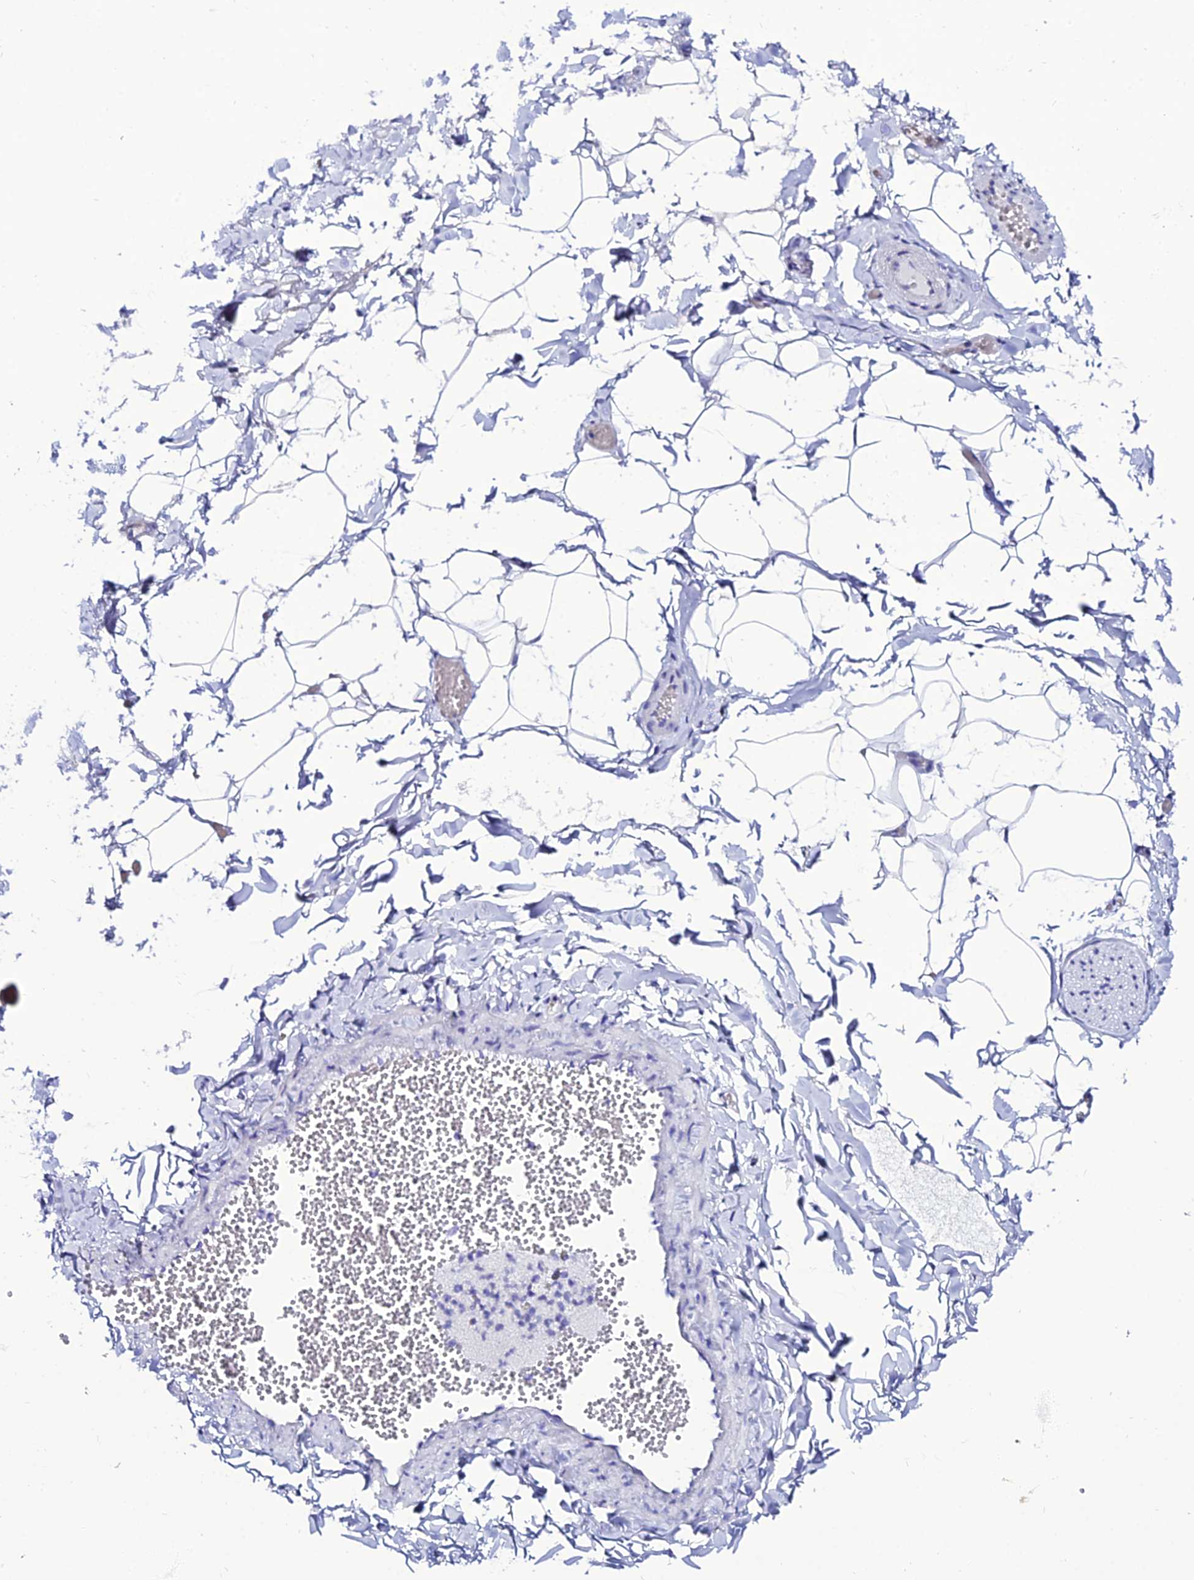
{"staining": {"intensity": "negative", "quantity": "none", "location": "none"}, "tissue": "adipose tissue", "cell_type": "Adipocytes", "image_type": "normal", "snomed": [{"axis": "morphology", "description": "Normal tissue, NOS"}, {"axis": "topography", "description": "Gallbladder"}, {"axis": "topography", "description": "Peripheral nerve tissue"}], "caption": "Adipocytes are negative for brown protein staining in unremarkable adipose tissue.", "gene": "OR4D5", "patient": {"sex": "male", "age": 38}}